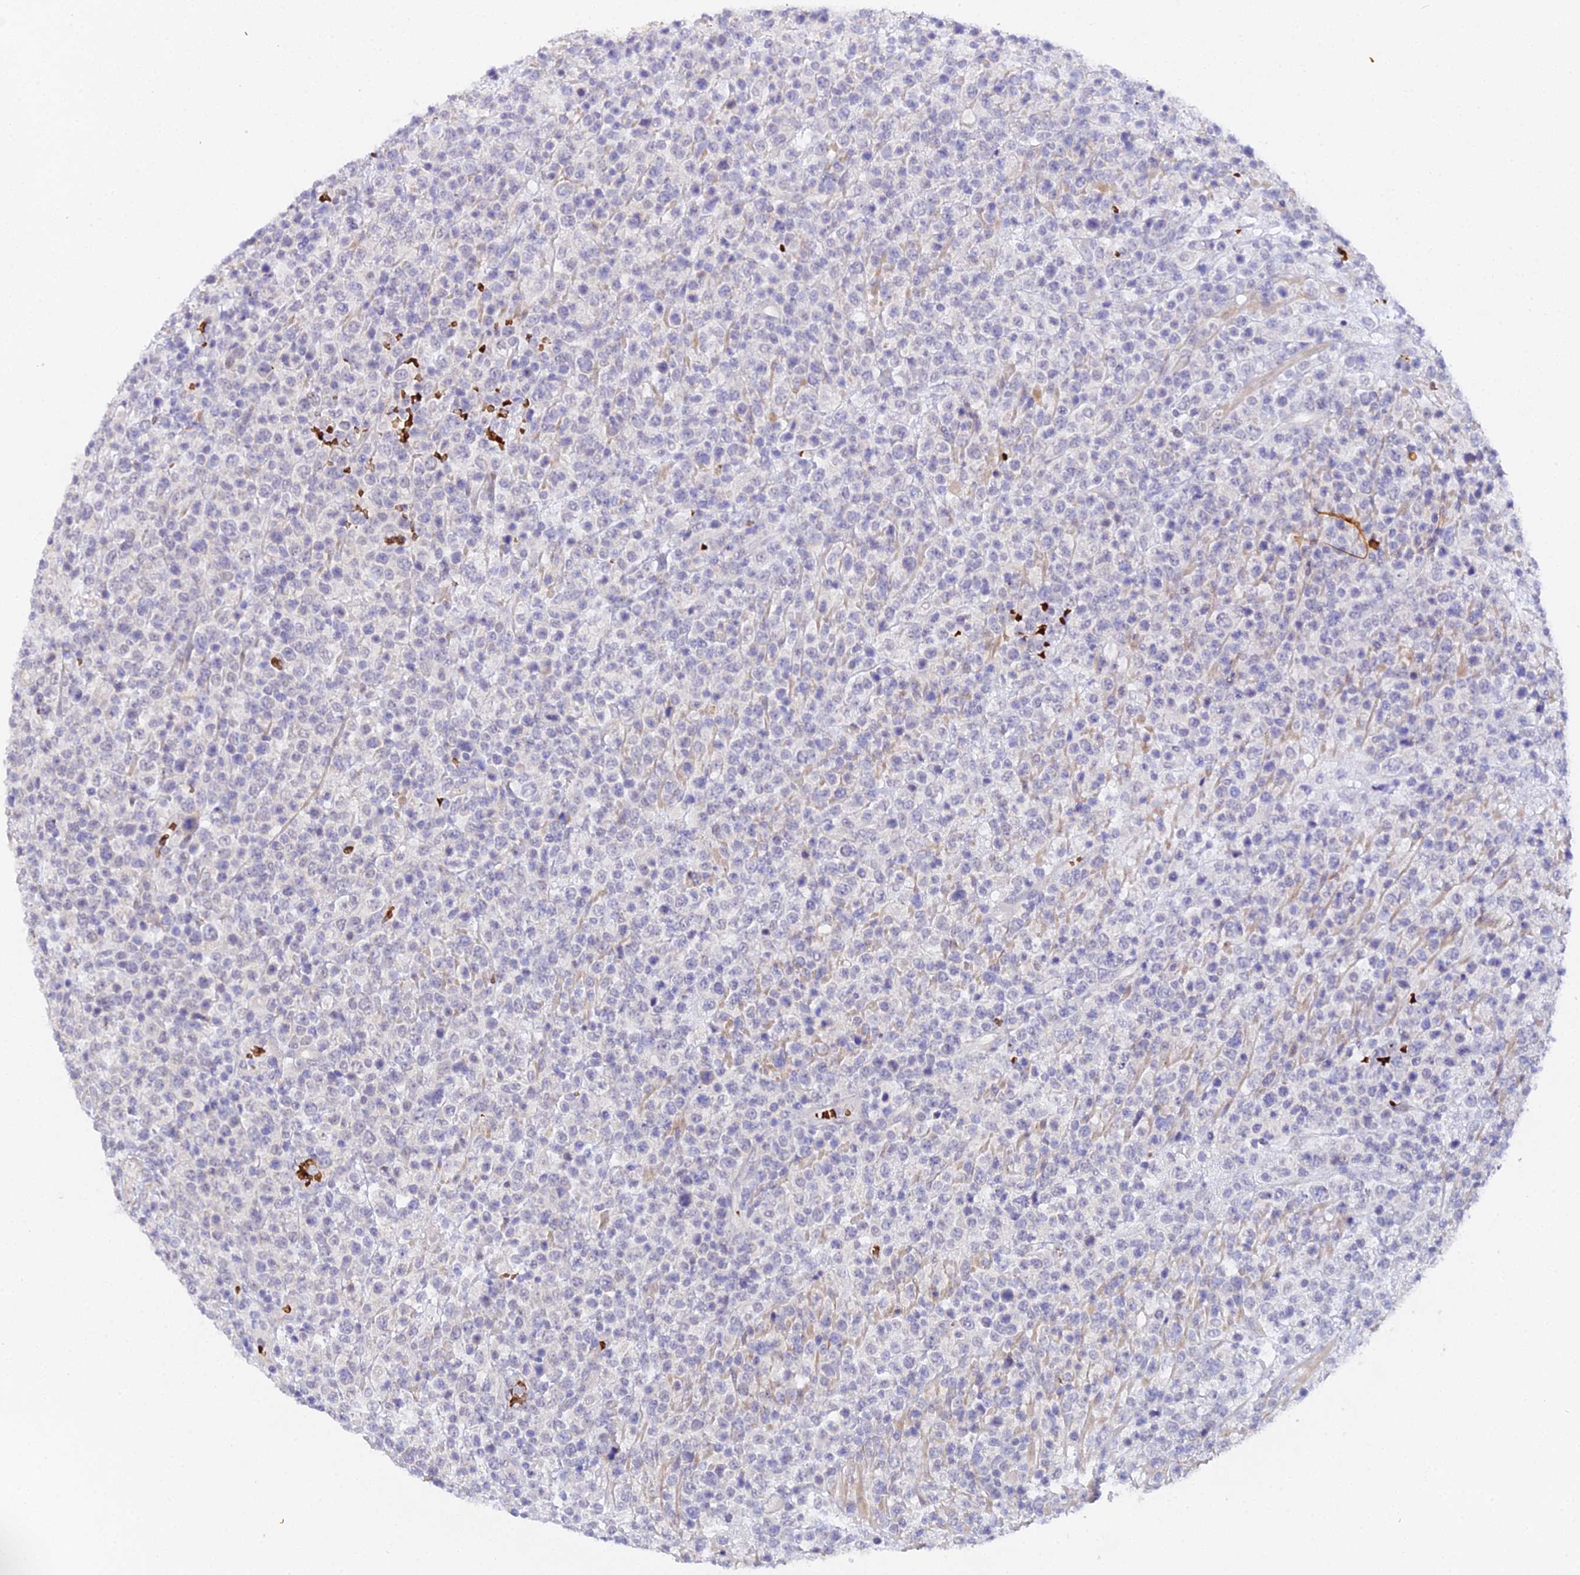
{"staining": {"intensity": "negative", "quantity": "none", "location": "none"}, "tissue": "lymphoma", "cell_type": "Tumor cells", "image_type": "cancer", "snomed": [{"axis": "morphology", "description": "Malignant lymphoma, non-Hodgkin's type, High grade"}, {"axis": "topography", "description": "Colon"}], "caption": "Malignant lymphoma, non-Hodgkin's type (high-grade) stained for a protein using IHC demonstrates no expression tumor cells.", "gene": "CFAP45", "patient": {"sex": "female", "age": 53}}